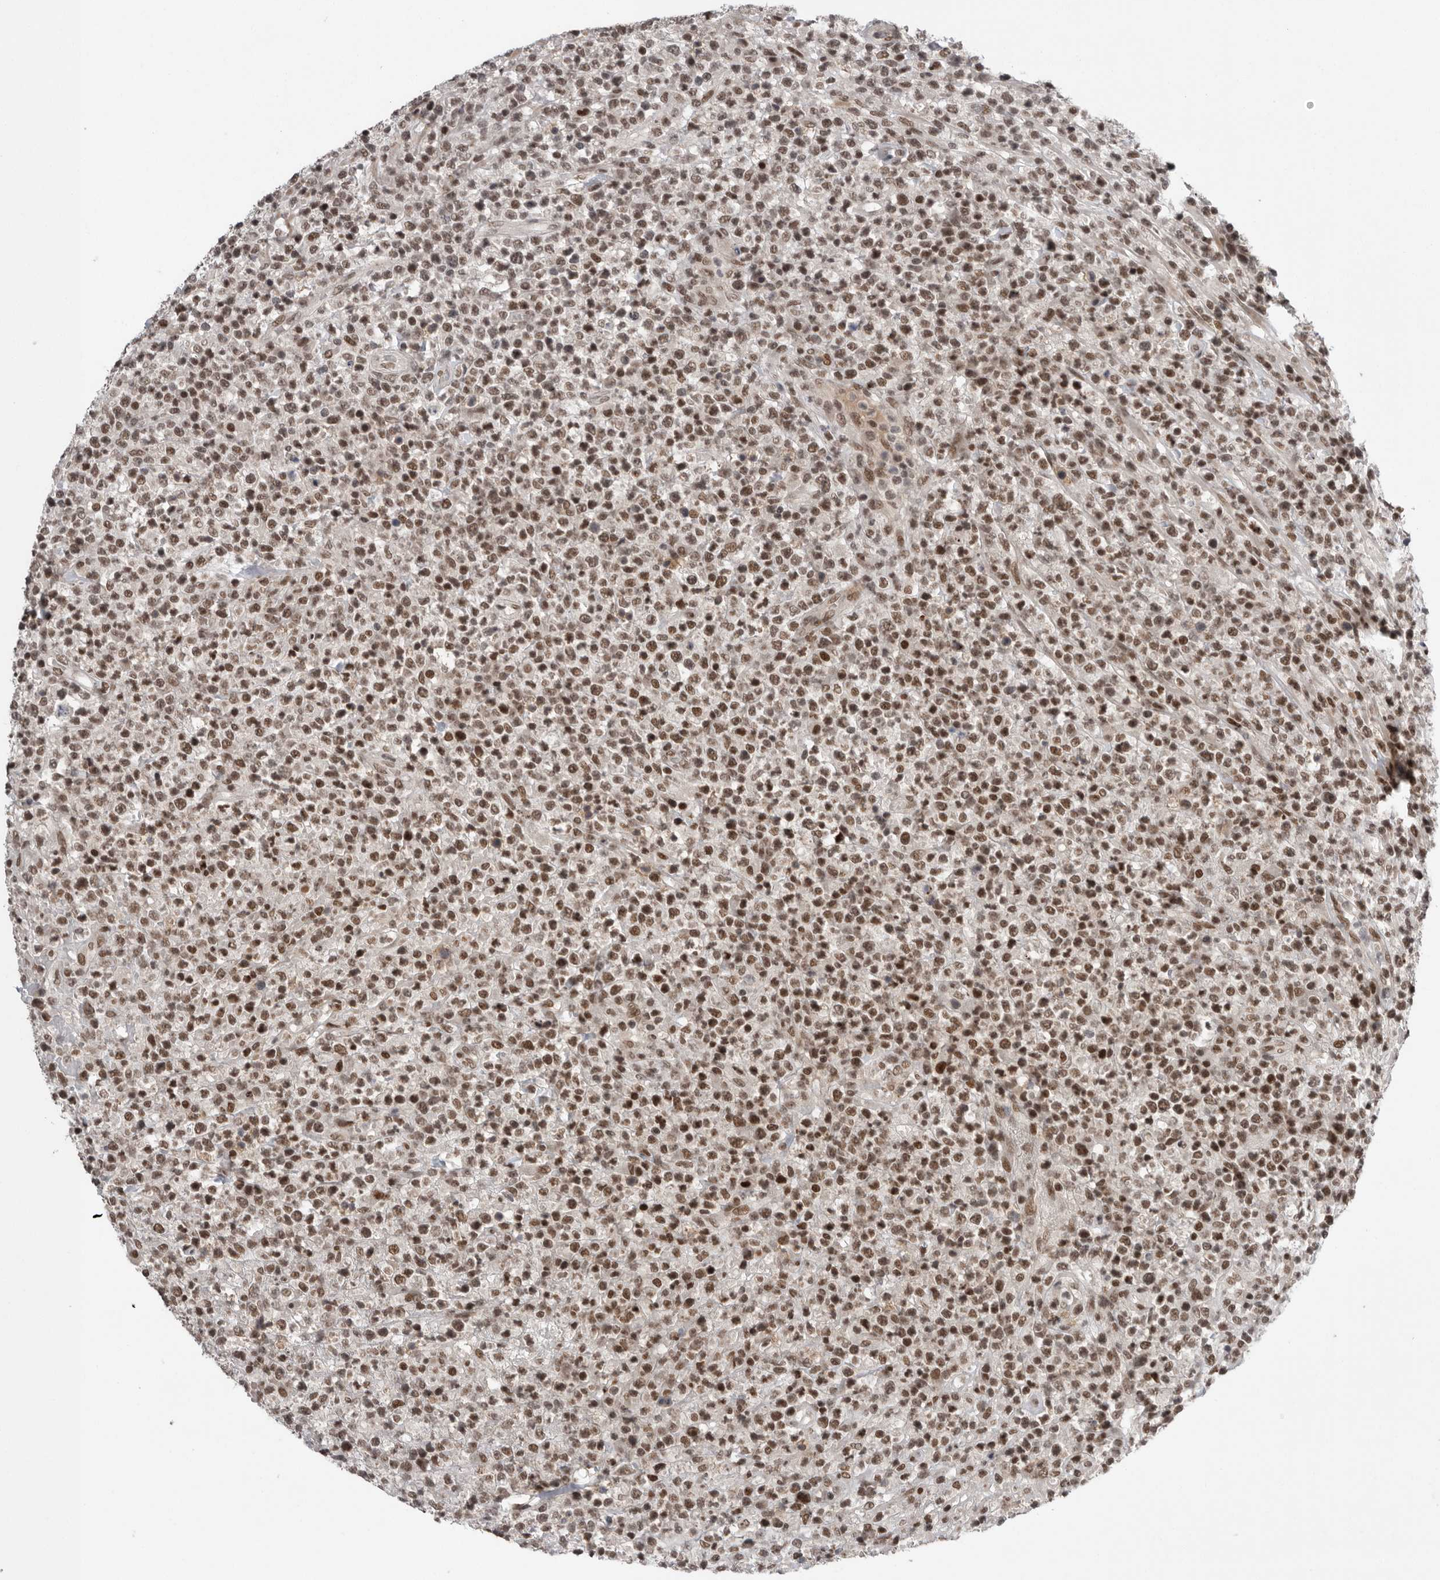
{"staining": {"intensity": "moderate", "quantity": ">75%", "location": "nuclear"}, "tissue": "lymphoma", "cell_type": "Tumor cells", "image_type": "cancer", "snomed": [{"axis": "morphology", "description": "Malignant lymphoma, non-Hodgkin's type, High grade"}, {"axis": "topography", "description": "Colon"}], "caption": "Lymphoma was stained to show a protein in brown. There is medium levels of moderate nuclear positivity in approximately >75% of tumor cells.", "gene": "POU5F1", "patient": {"sex": "female", "age": 53}}